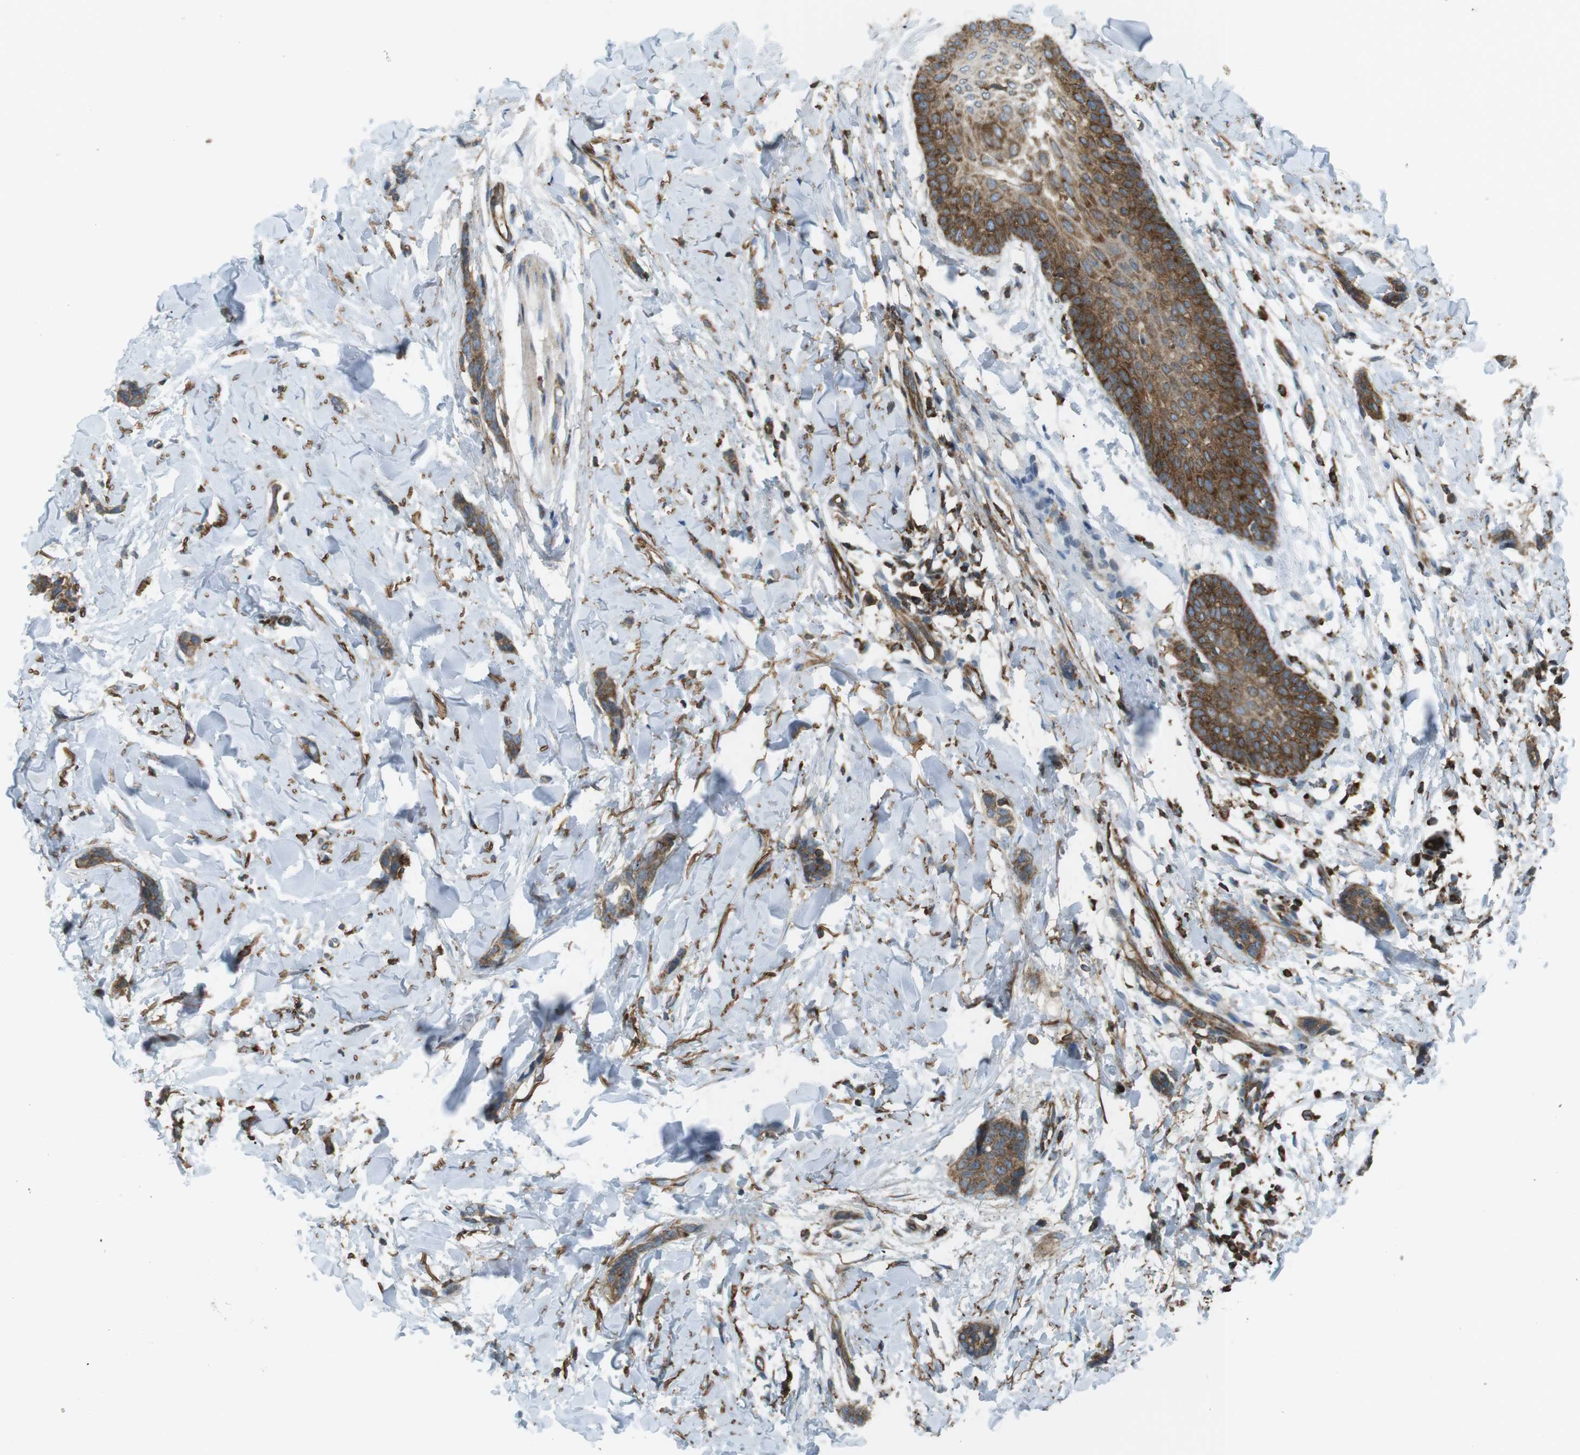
{"staining": {"intensity": "moderate", "quantity": ">75%", "location": "cytoplasmic/membranous"}, "tissue": "breast cancer", "cell_type": "Tumor cells", "image_type": "cancer", "snomed": [{"axis": "morphology", "description": "Lobular carcinoma"}, {"axis": "topography", "description": "Skin"}, {"axis": "topography", "description": "Breast"}], "caption": "Immunohistochemical staining of breast cancer exhibits medium levels of moderate cytoplasmic/membranous protein staining in about >75% of tumor cells.", "gene": "FLII", "patient": {"sex": "female", "age": 46}}